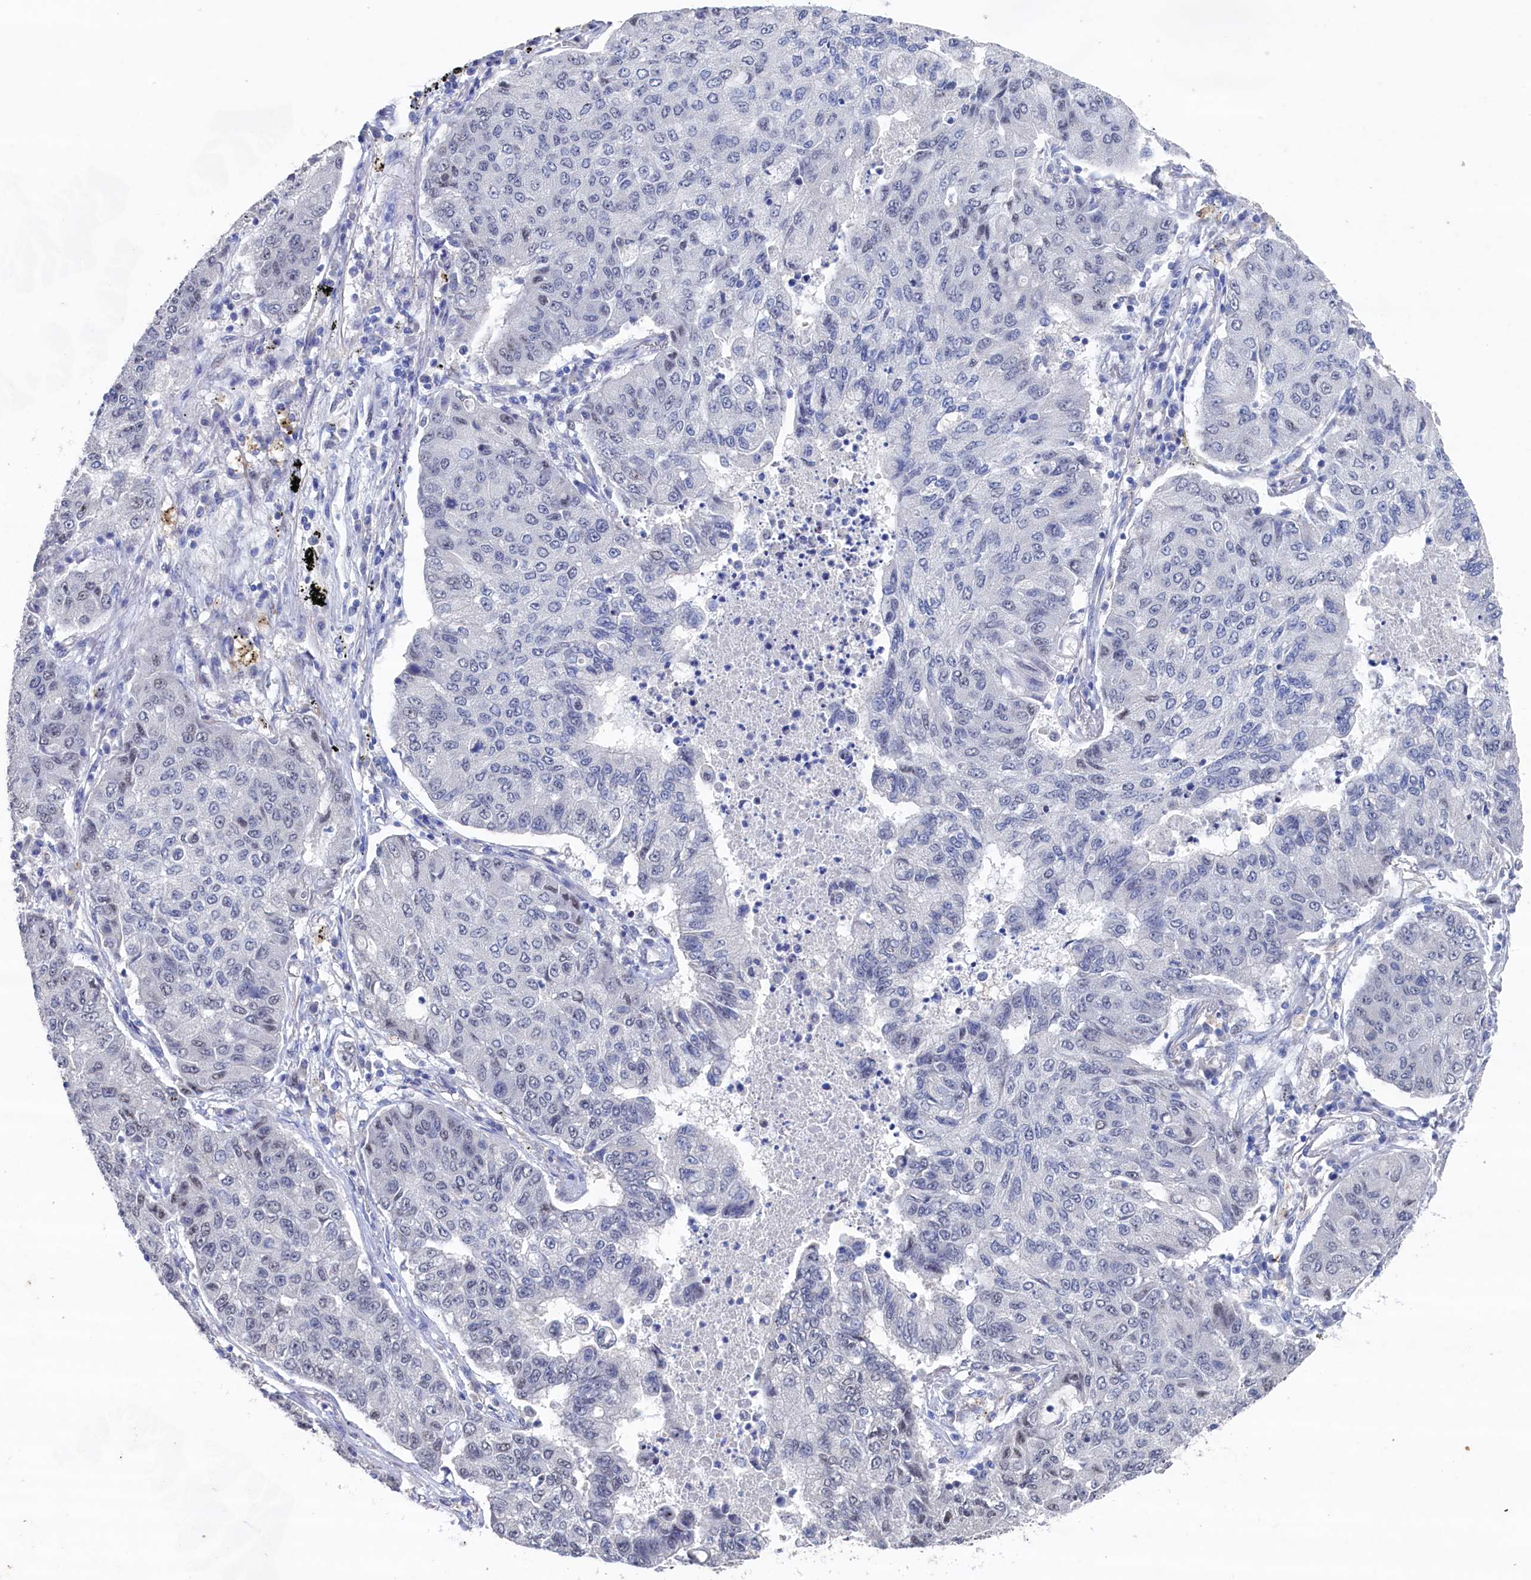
{"staining": {"intensity": "negative", "quantity": "none", "location": "none"}, "tissue": "lung cancer", "cell_type": "Tumor cells", "image_type": "cancer", "snomed": [{"axis": "morphology", "description": "Squamous cell carcinoma, NOS"}, {"axis": "topography", "description": "Lung"}], "caption": "High magnification brightfield microscopy of lung cancer (squamous cell carcinoma) stained with DAB (brown) and counterstained with hematoxylin (blue): tumor cells show no significant expression. (DAB (3,3'-diaminobenzidine) immunohistochemistry with hematoxylin counter stain).", "gene": "CBLIF", "patient": {"sex": "male", "age": 74}}